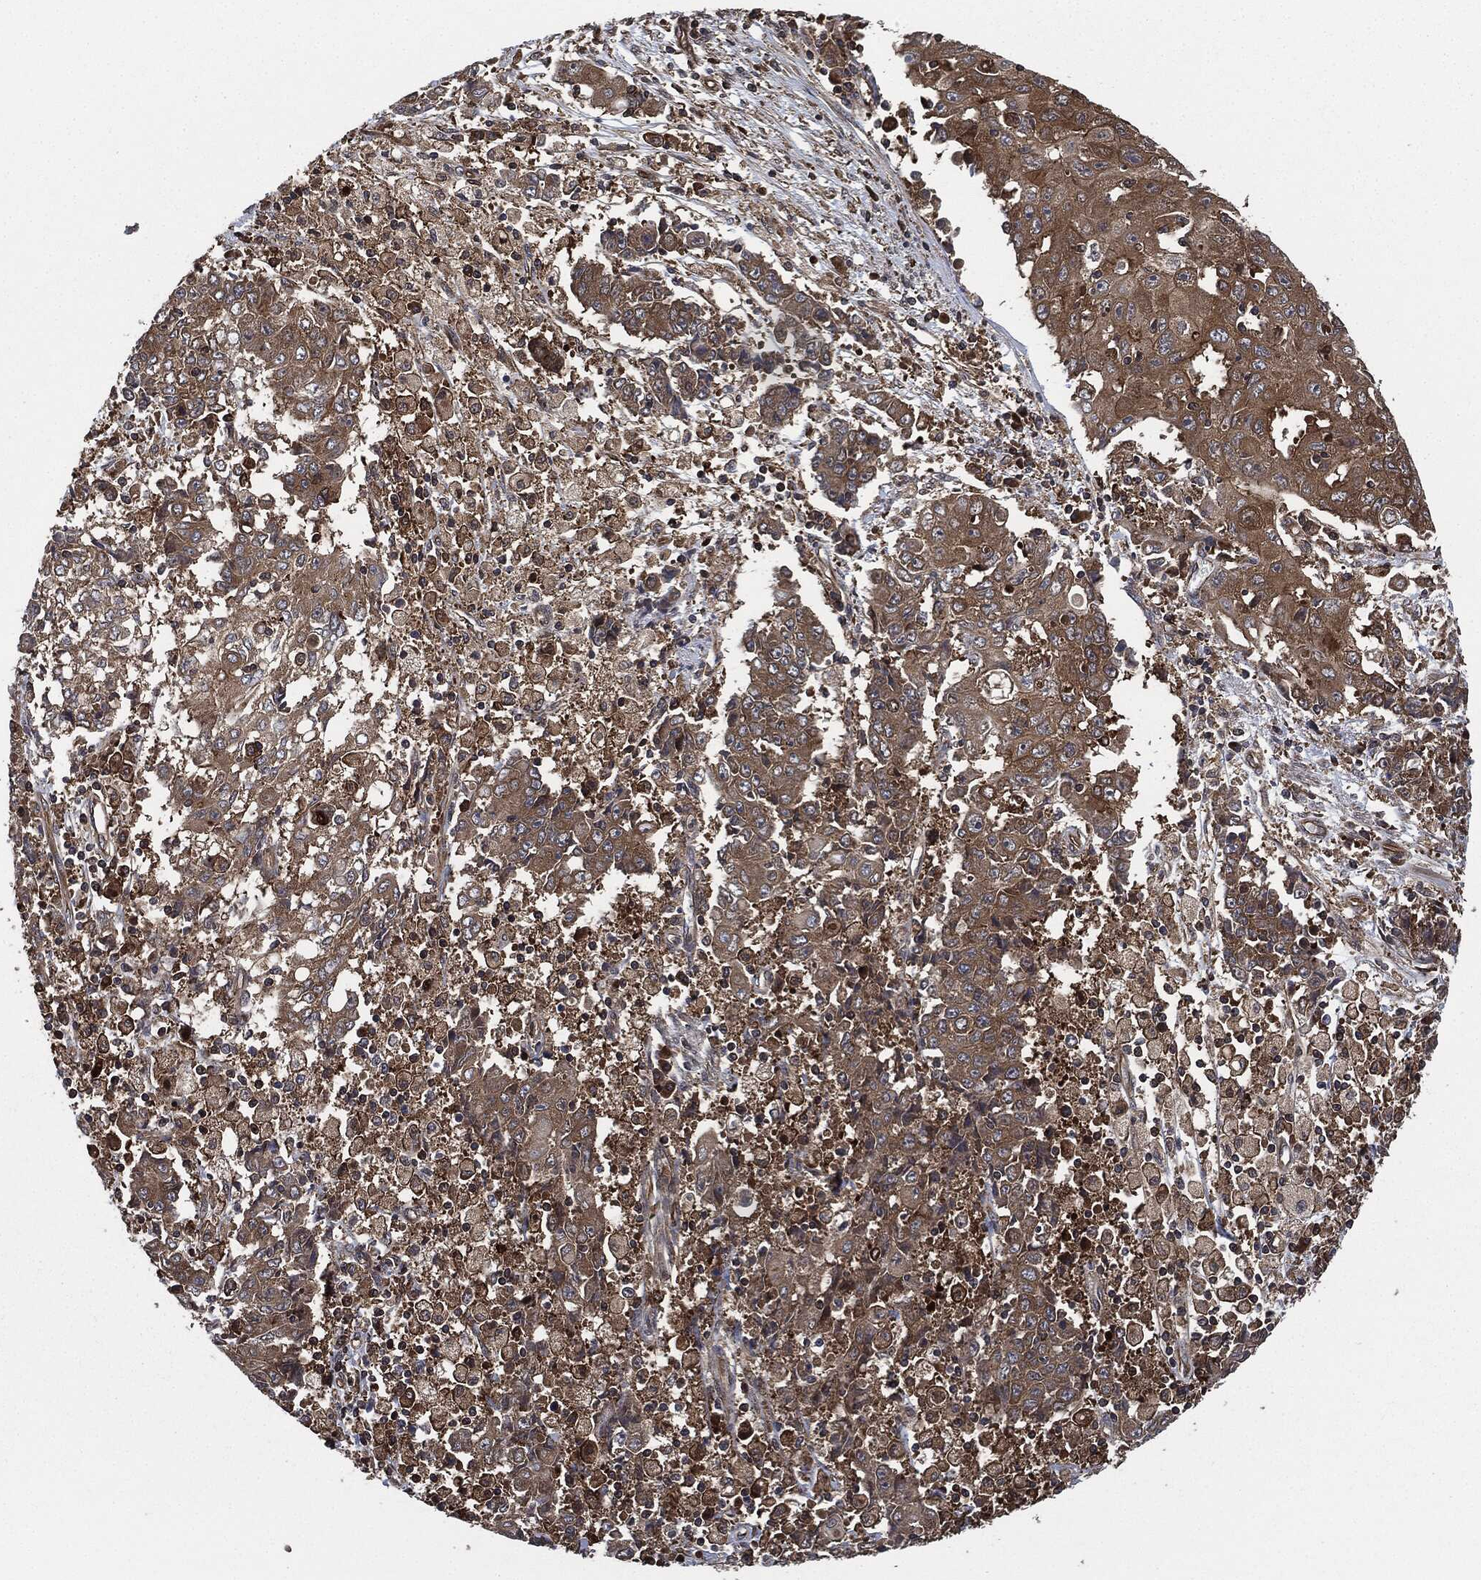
{"staining": {"intensity": "moderate", "quantity": "25%-75%", "location": "cytoplasmic/membranous"}, "tissue": "ovarian cancer", "cell_type": "Tumor cells", "image_type": "cancer", "snomed": [{"axis": "morphology", "description": "Carcinoma, endometroid"}, {"axis": "topography", "description": "Ovary"}], "caption": "Brown immunohistochemical staining in human ovarian endometroid carcinoma exhibits moderate cytoplasmic/membranous positivity in about 25%-75% of tumor cells.", "gene": "RAP1GDS1", "patient": {"sex": "female", "age": 42}}